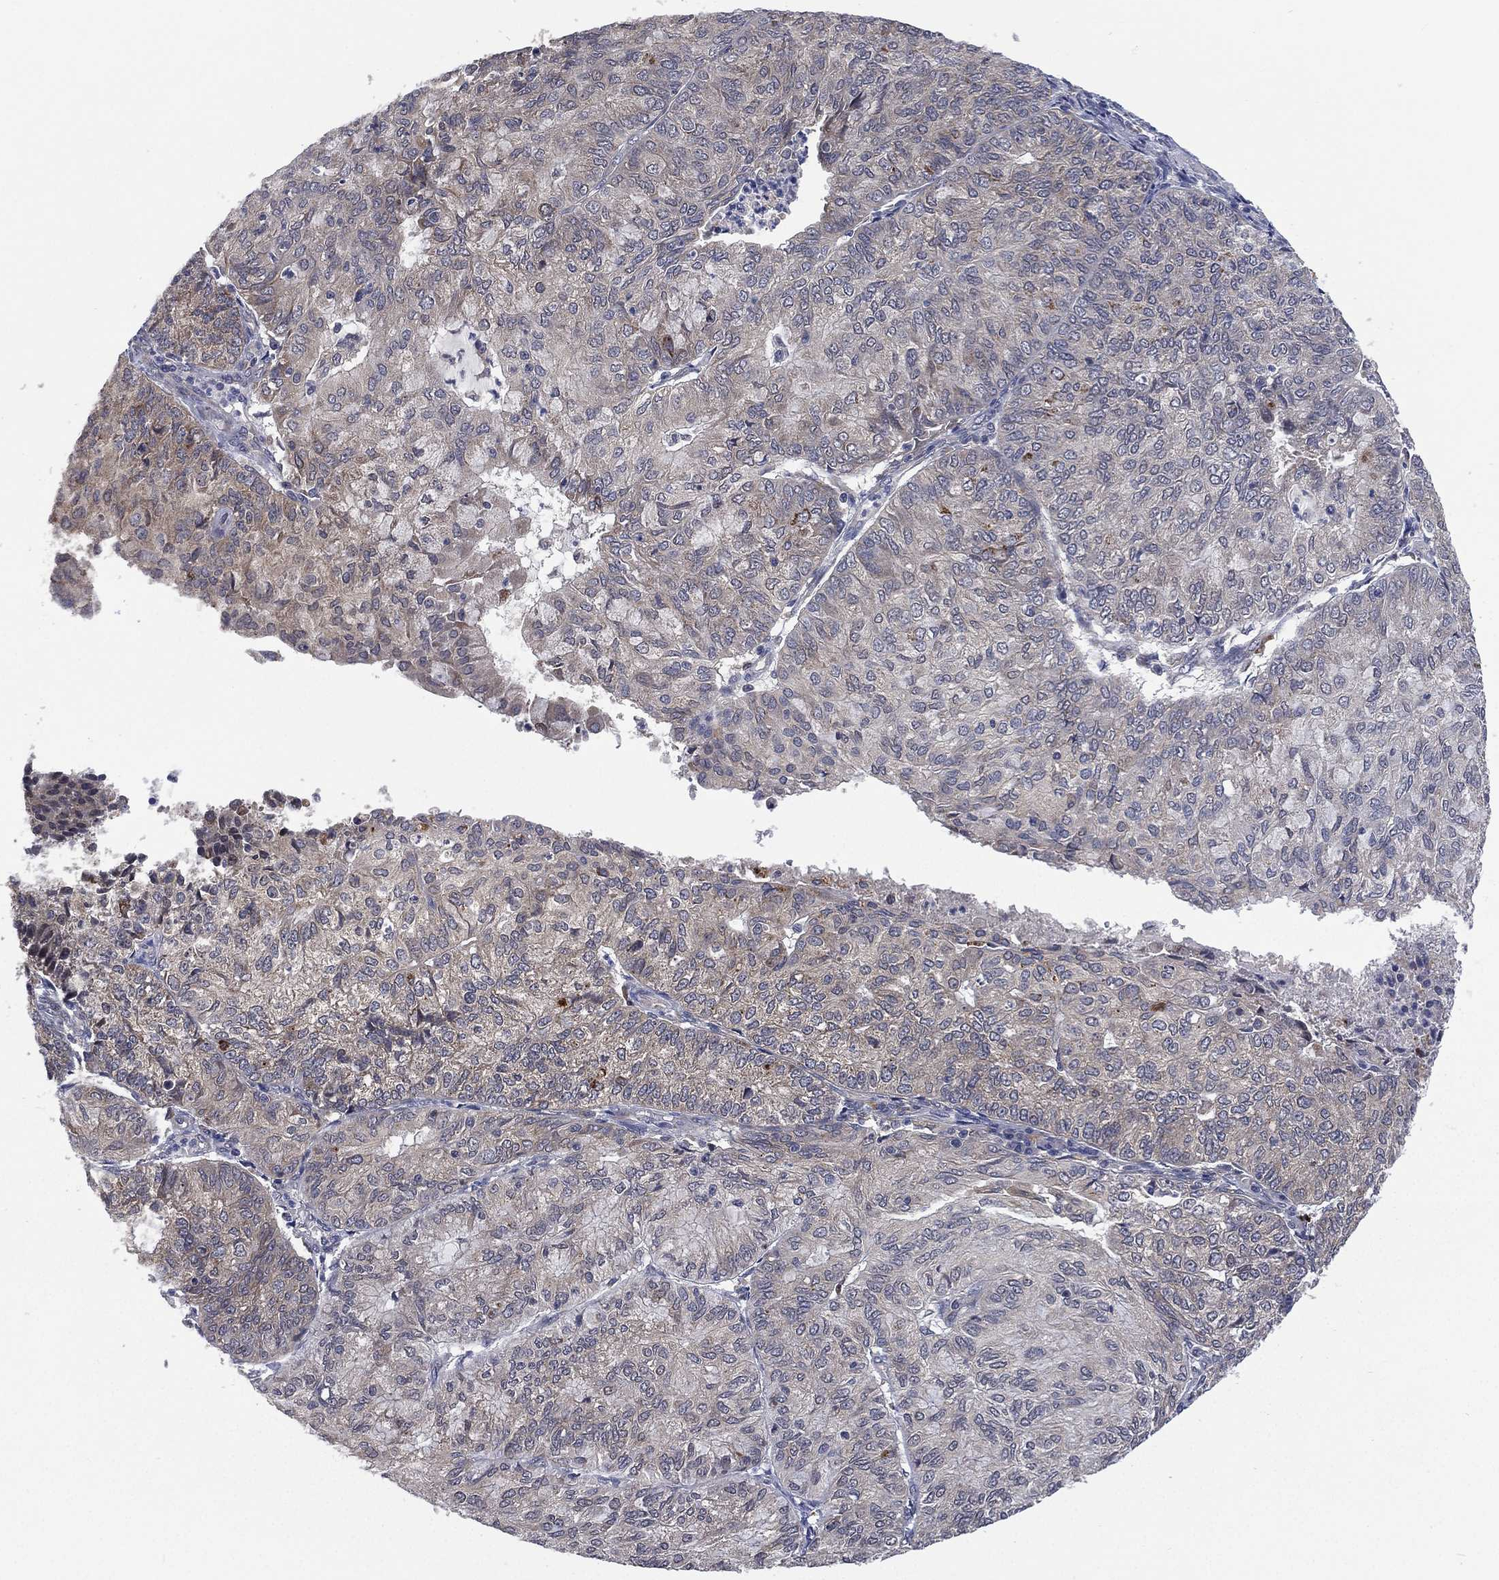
{"staining": {"intensity": "negative", "quantity": "none", "location": "none"}, "tissue": "endometrial cancer", "cell_type": "Tumor cells", "image_type": "cancer", "snomed": [{"axis": "morphology", "description": "Adenocarcinoma, NOS"}, {"axis": "topography", "description": "Endometrium"}], "caption": "Endometrial adenocarcinoma stained for a protein using immunohistochemistry (IHC) reveals no positivity tumor cells.", "gene": "SELENOO", "patient": {"sex": "female", "age": 82}}